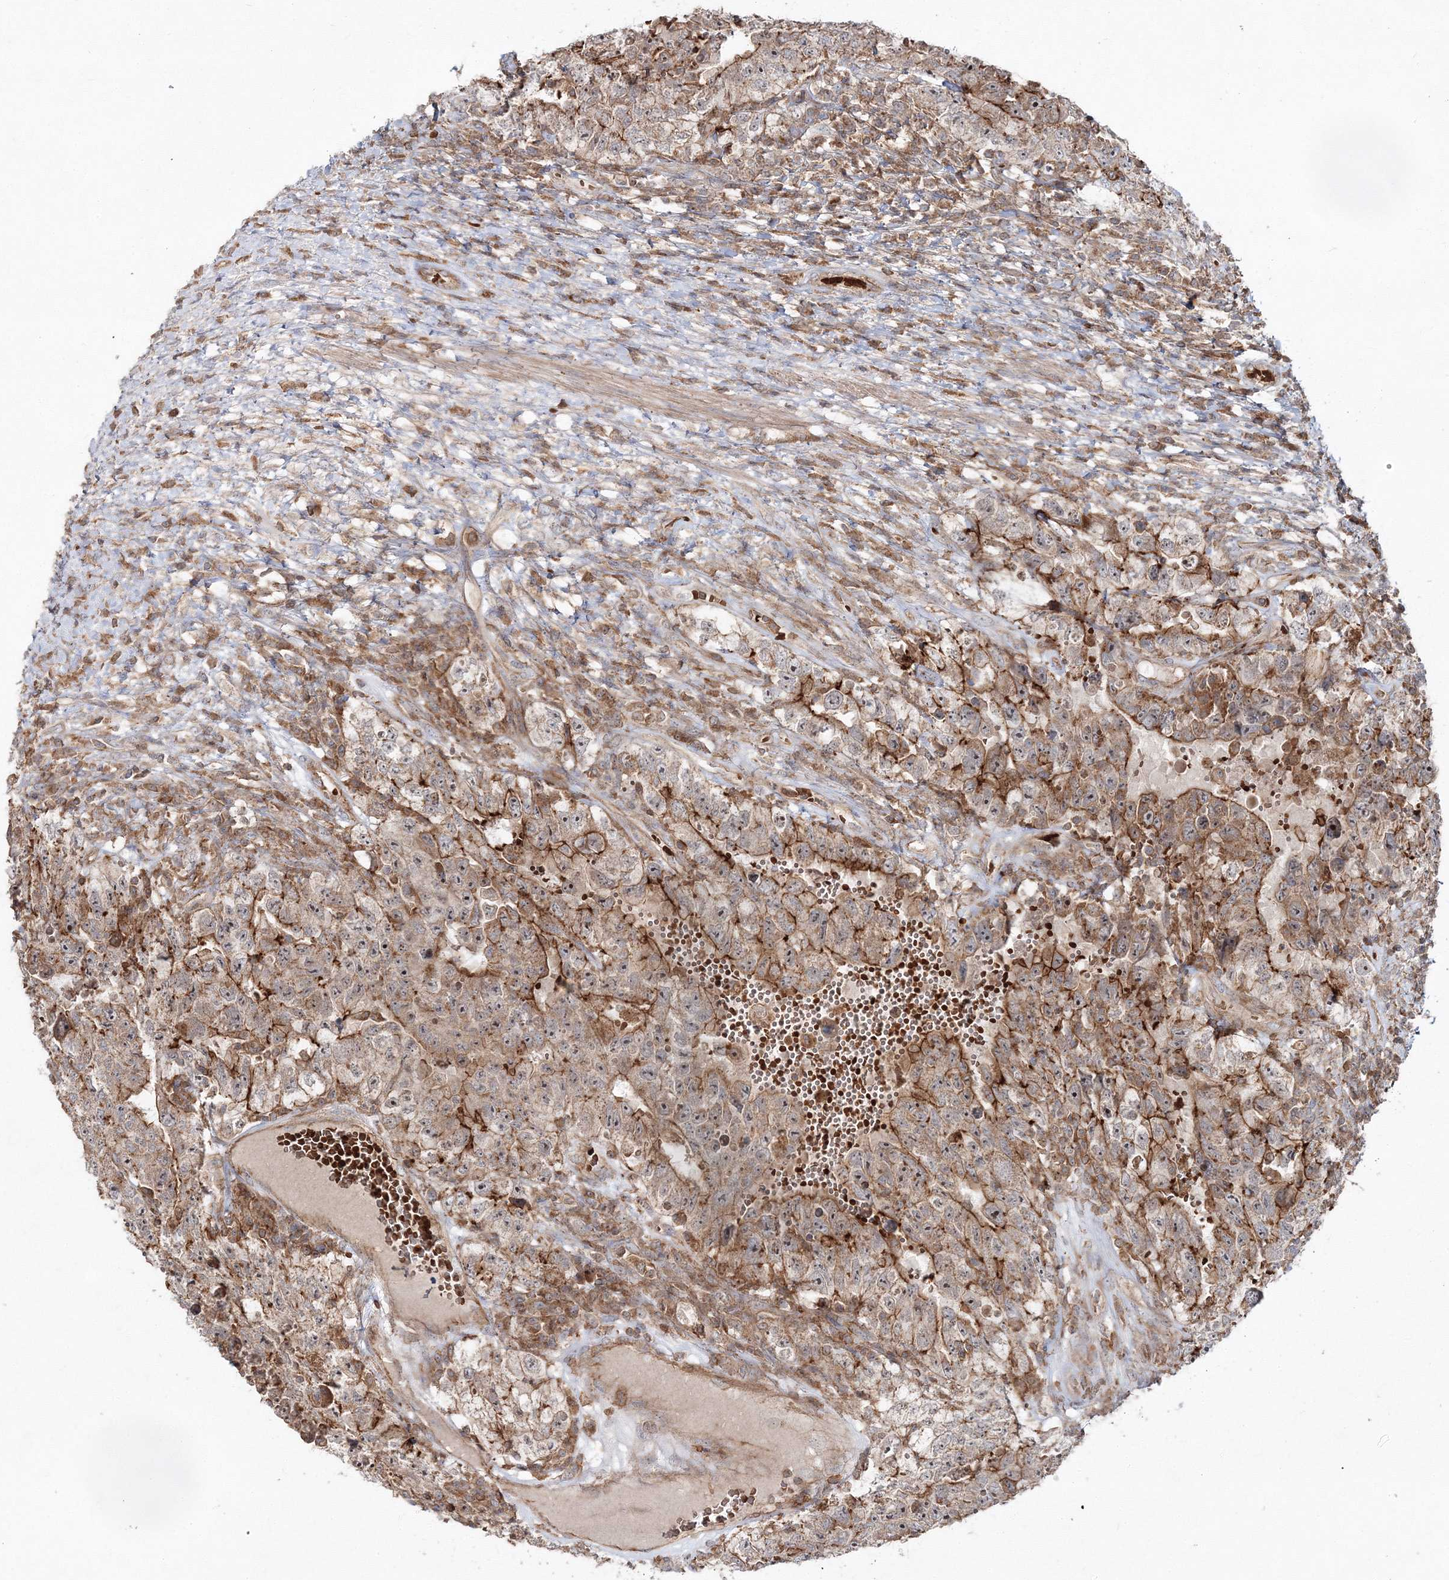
{"staining": {"intensity": "moderate", "quantity": ">75%", "location": "cytoplasmic/membranous"}, "tissue": "testis cancer", "cell_type": "Tumor cells", "image_type": "cancer", "snomed": [{"axis": "morphology", "description": "Carcinoma, Embryonal, NOS"}, {"axis": "topography", "description": "Testis"}], "caption": "Immunohistochemical staining of human embryonal carcinoma (testis) demonstrates moderate cytoplasmic/membranous protein expression in about >75% of tumor cells.", "gene": "PCBD2", "patient": {"sex": "male", "age": 26}}